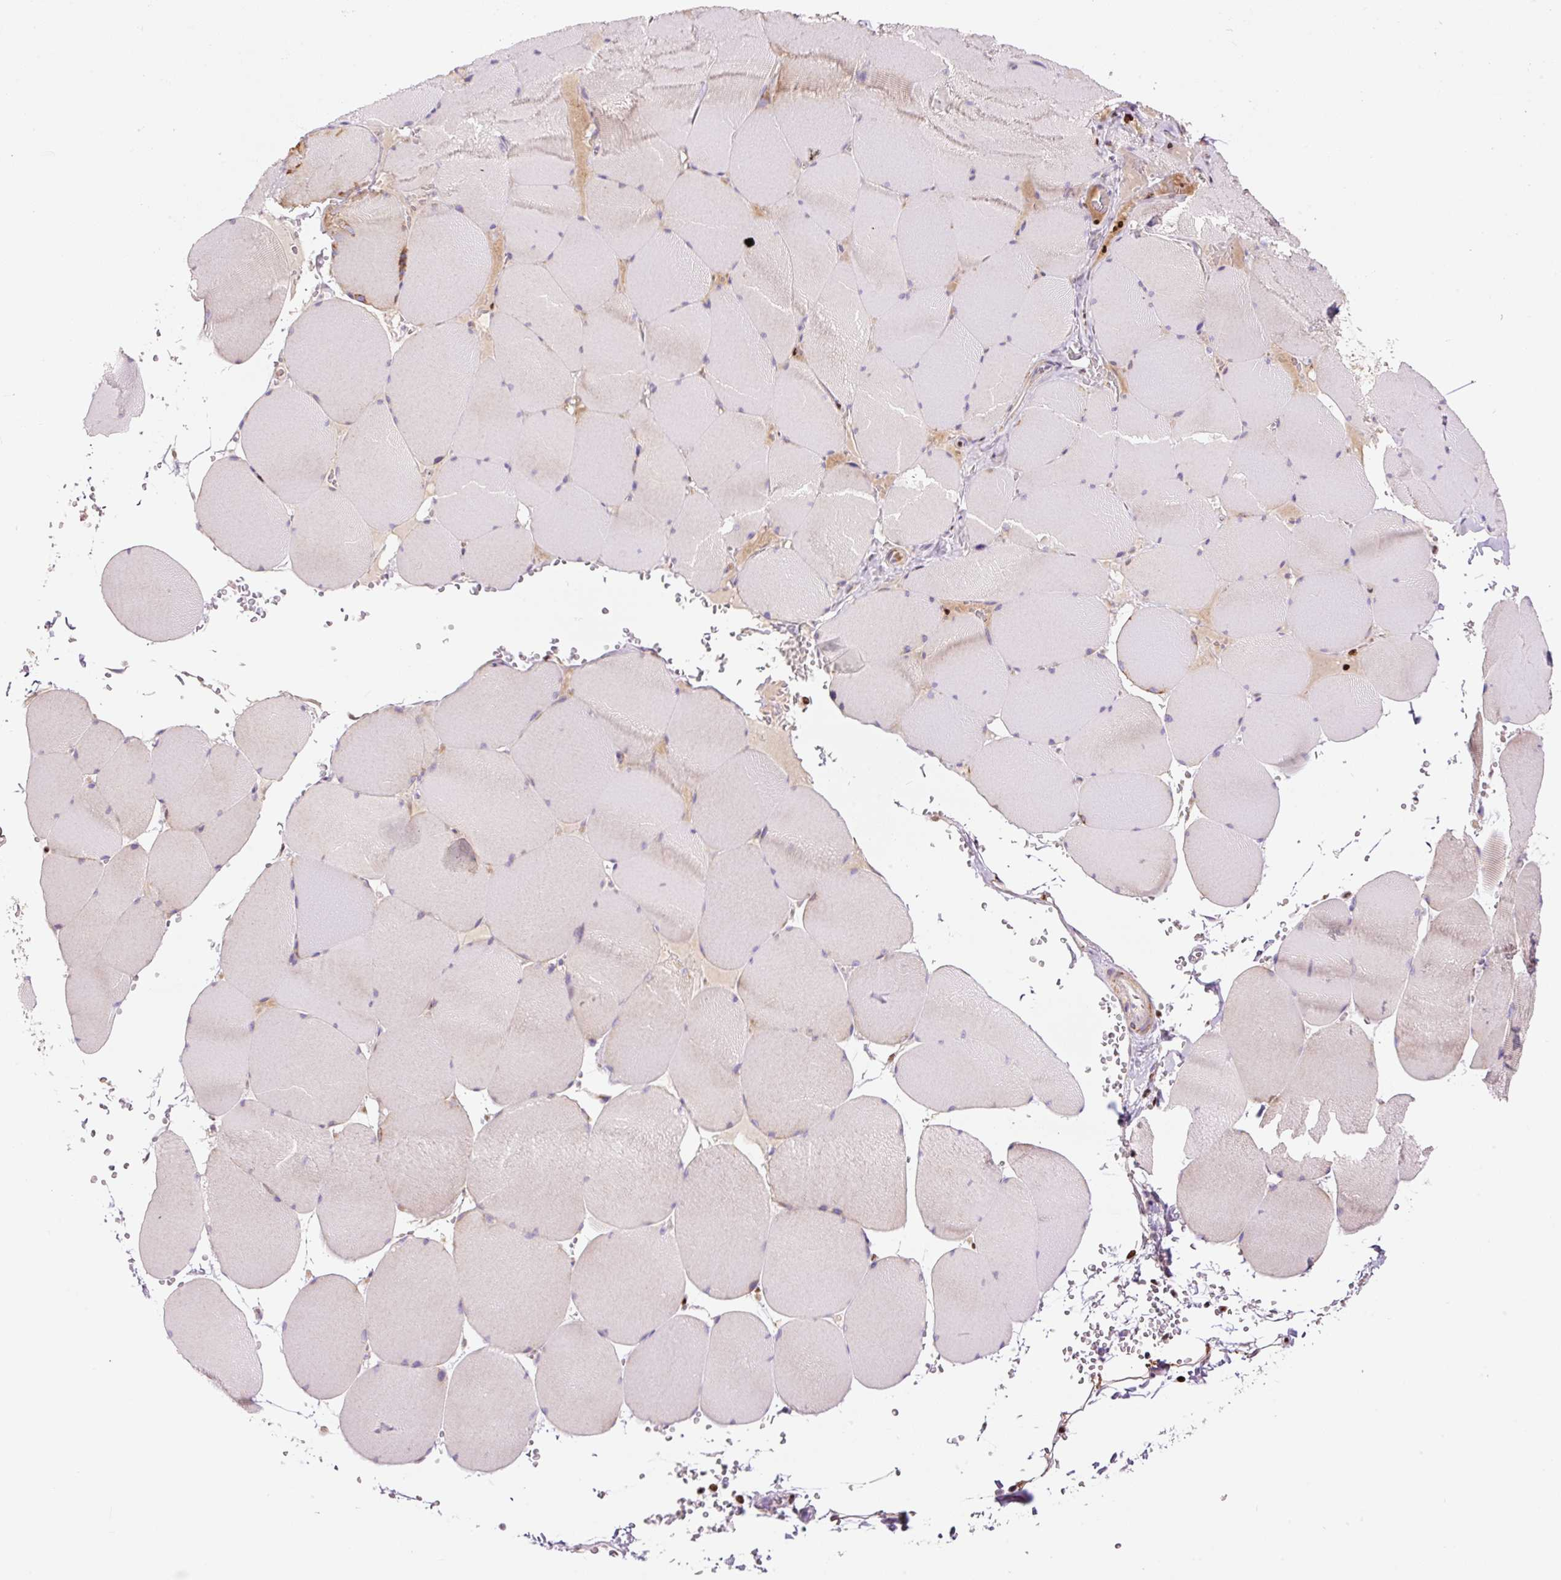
{"staining": {"intensity": "negative", "quantity": "none", "location": "none"}, "tissue": "skeletal muscle", "cell_type": "Myocytes", "image_type": "normal", "snomed": [{"axis": "morphology", "description": "Normal tissue, NOS"}, {"axis": "topography", "description": "Skeletal muscle"}, {"axis": "topography", "description": "Head-Neck"}], "caption": "IHC histopathology image of unremarkable skeletal muscle stained for a protein (brown), which exhibits no expression in myocytes.", "gene": "TMEM8B", "patient": {"sex": "male", "age": 66}}